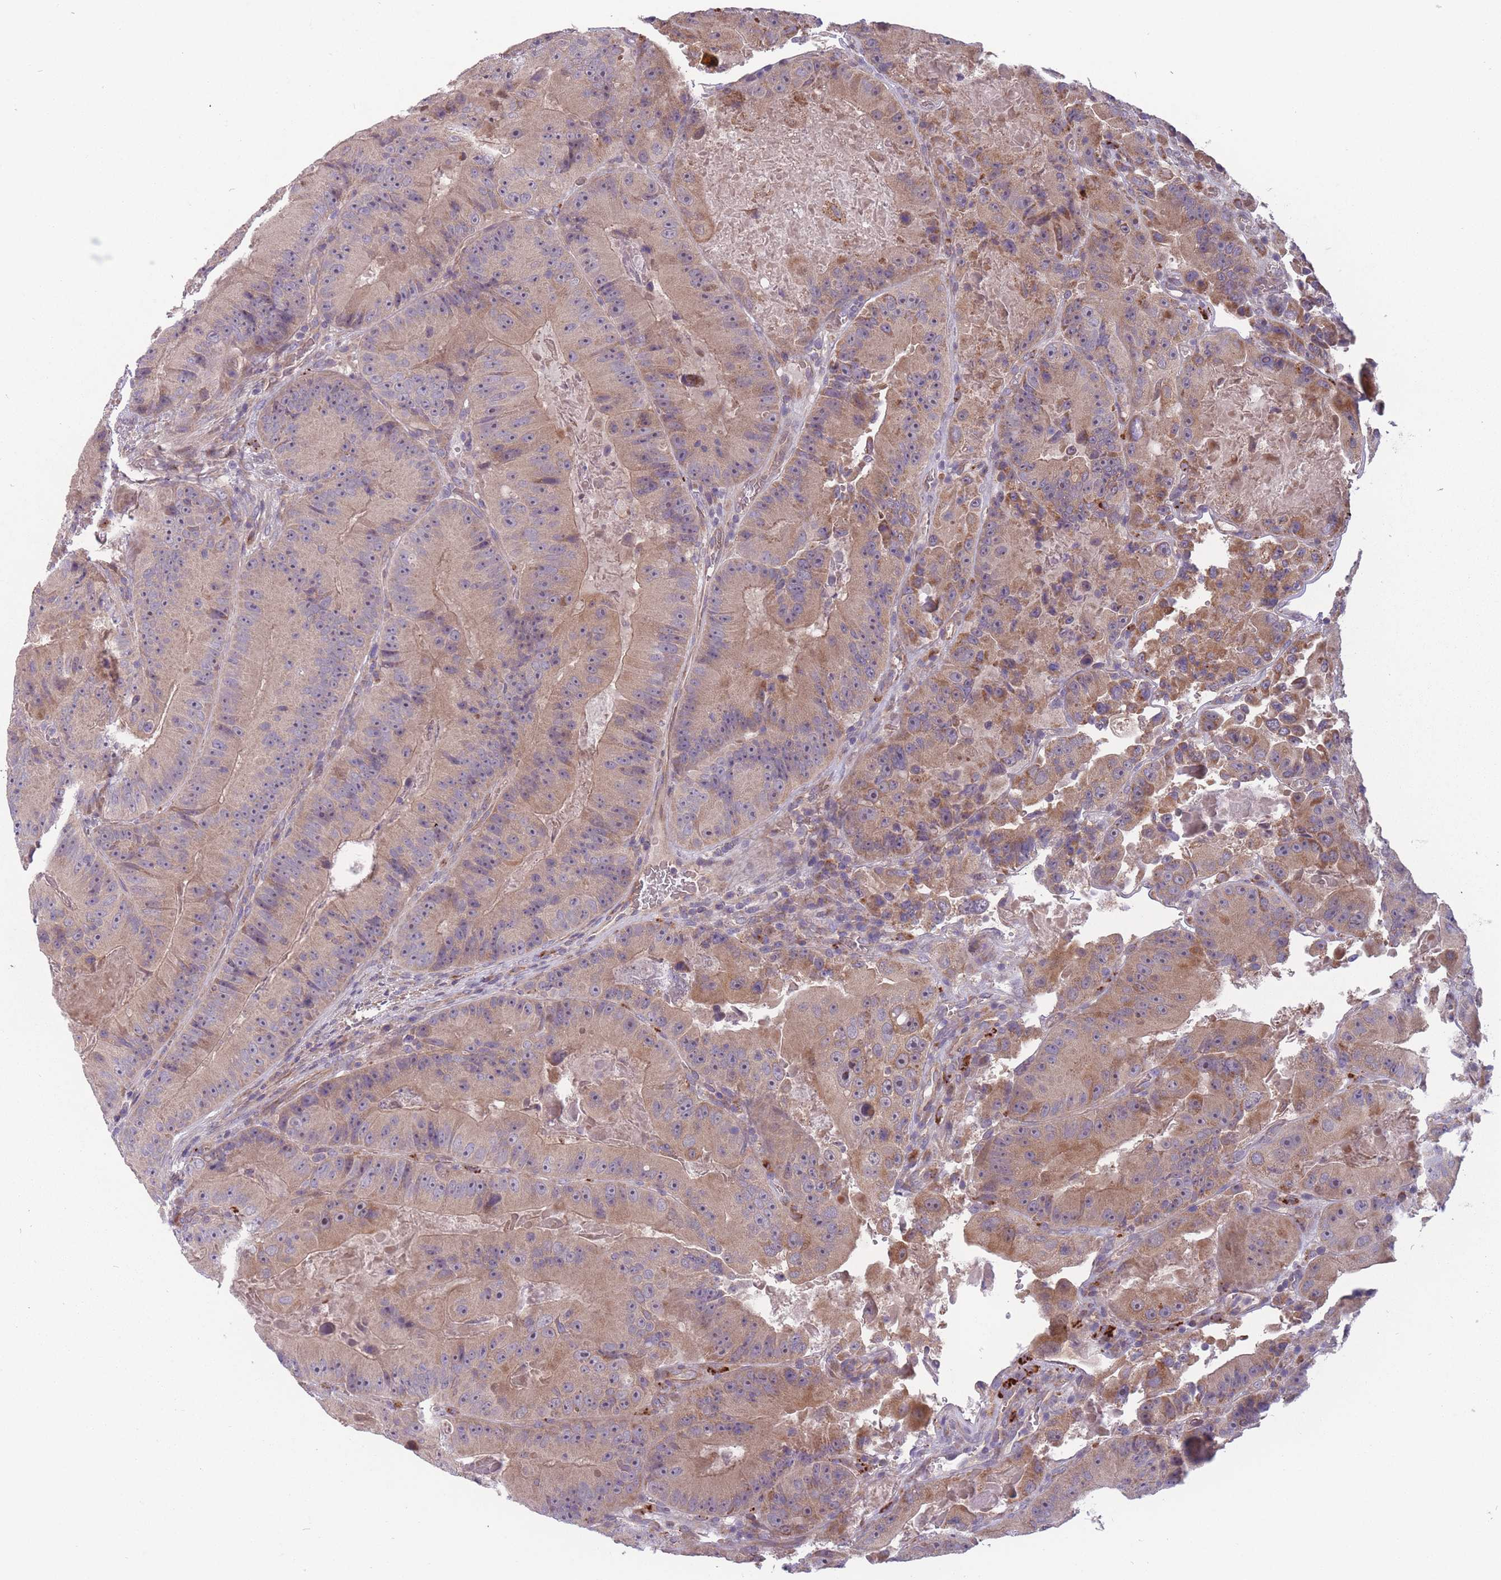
{"staining": {"intensity": "moderate", "quantity": ">75%", "location": "cytoplasmic/membranous"}, "tissue": "colorectal cancer", "cell_type": "Tumor cells", "image_type": "cancer", "snomed": [{"axis": "morphology", "description": "Adenocarcinoma, NOS"}, {"axis": "topography", "description": "Colon"}], "caption": "The immunohistochemical stain labels moderate cytoplasmic/membranous staining in tumor cells of adenocarcinoma (colorectal) tissue. The protein is shown in brown color, while the nuclei are stained blue.", "gene": "ITPKC", "patient": {"sex": "female", "age": 86}}